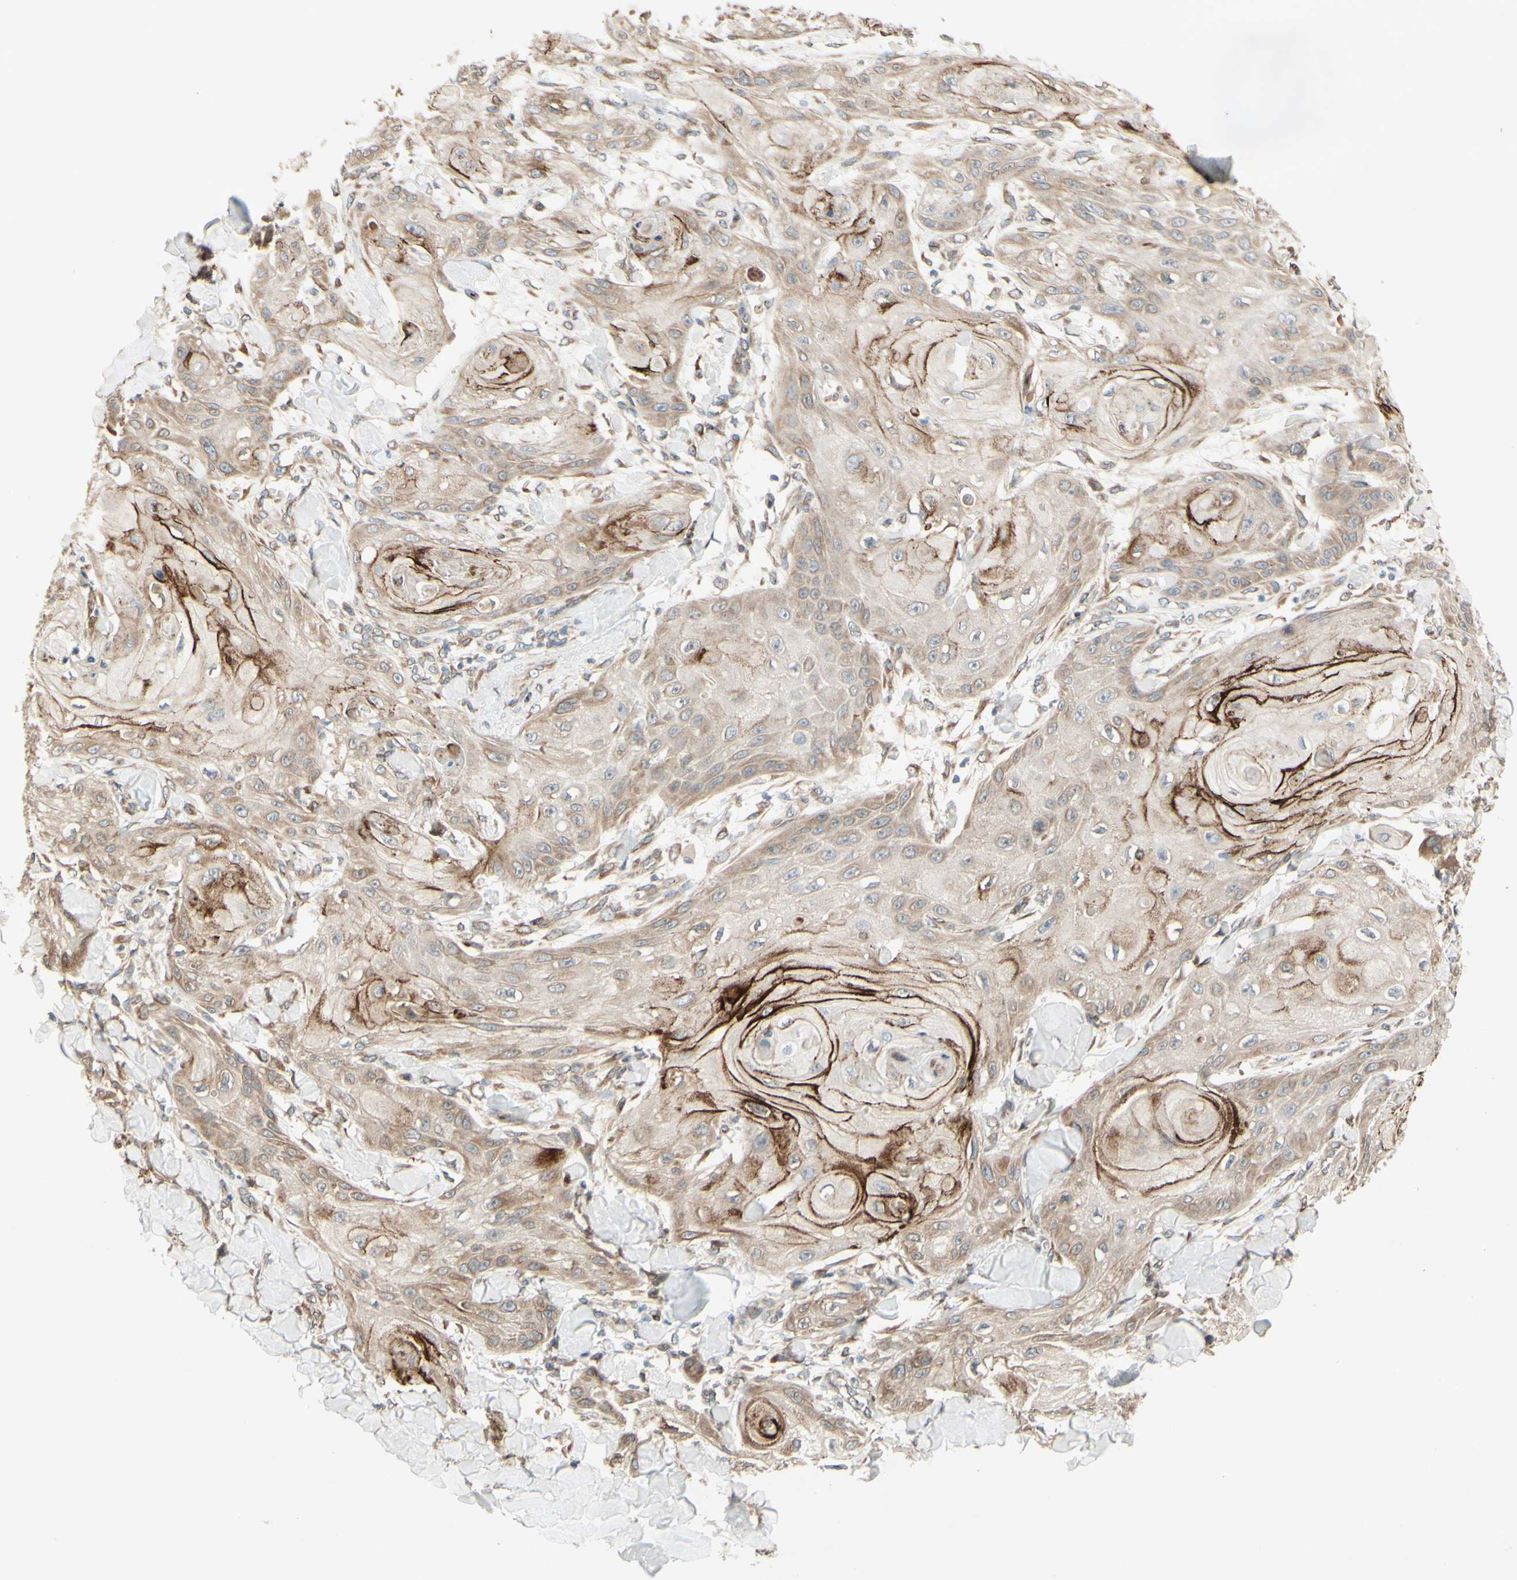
{"staining": {"intensity": "strong", "quantity": "<25%", "location": "cytoplasmic/membranous"}, "tissue": "skin cancer", "cell_type": "Tumor cells", "image_type": "cancer", "snomed": [{"axis": "morphology", "description": "Squamous cell carcinoma, NOS"}, {"axis": "topography", "description": "Skin"}], "caption": "Immunohistochemical staining of human skin cancer (squamous cell carcinoma) shows medium levels of strong cytoplasmic/membranous protein staining in about <25% of tumor cells. The staining was performed using DAB (3,3'-diaminobenzidine), with brown indicating positive protein expression. Nuclei are stained blue with hematoxylin.", "gene": "PTPRU", "patient": {"sex": "male", "age": 74}}